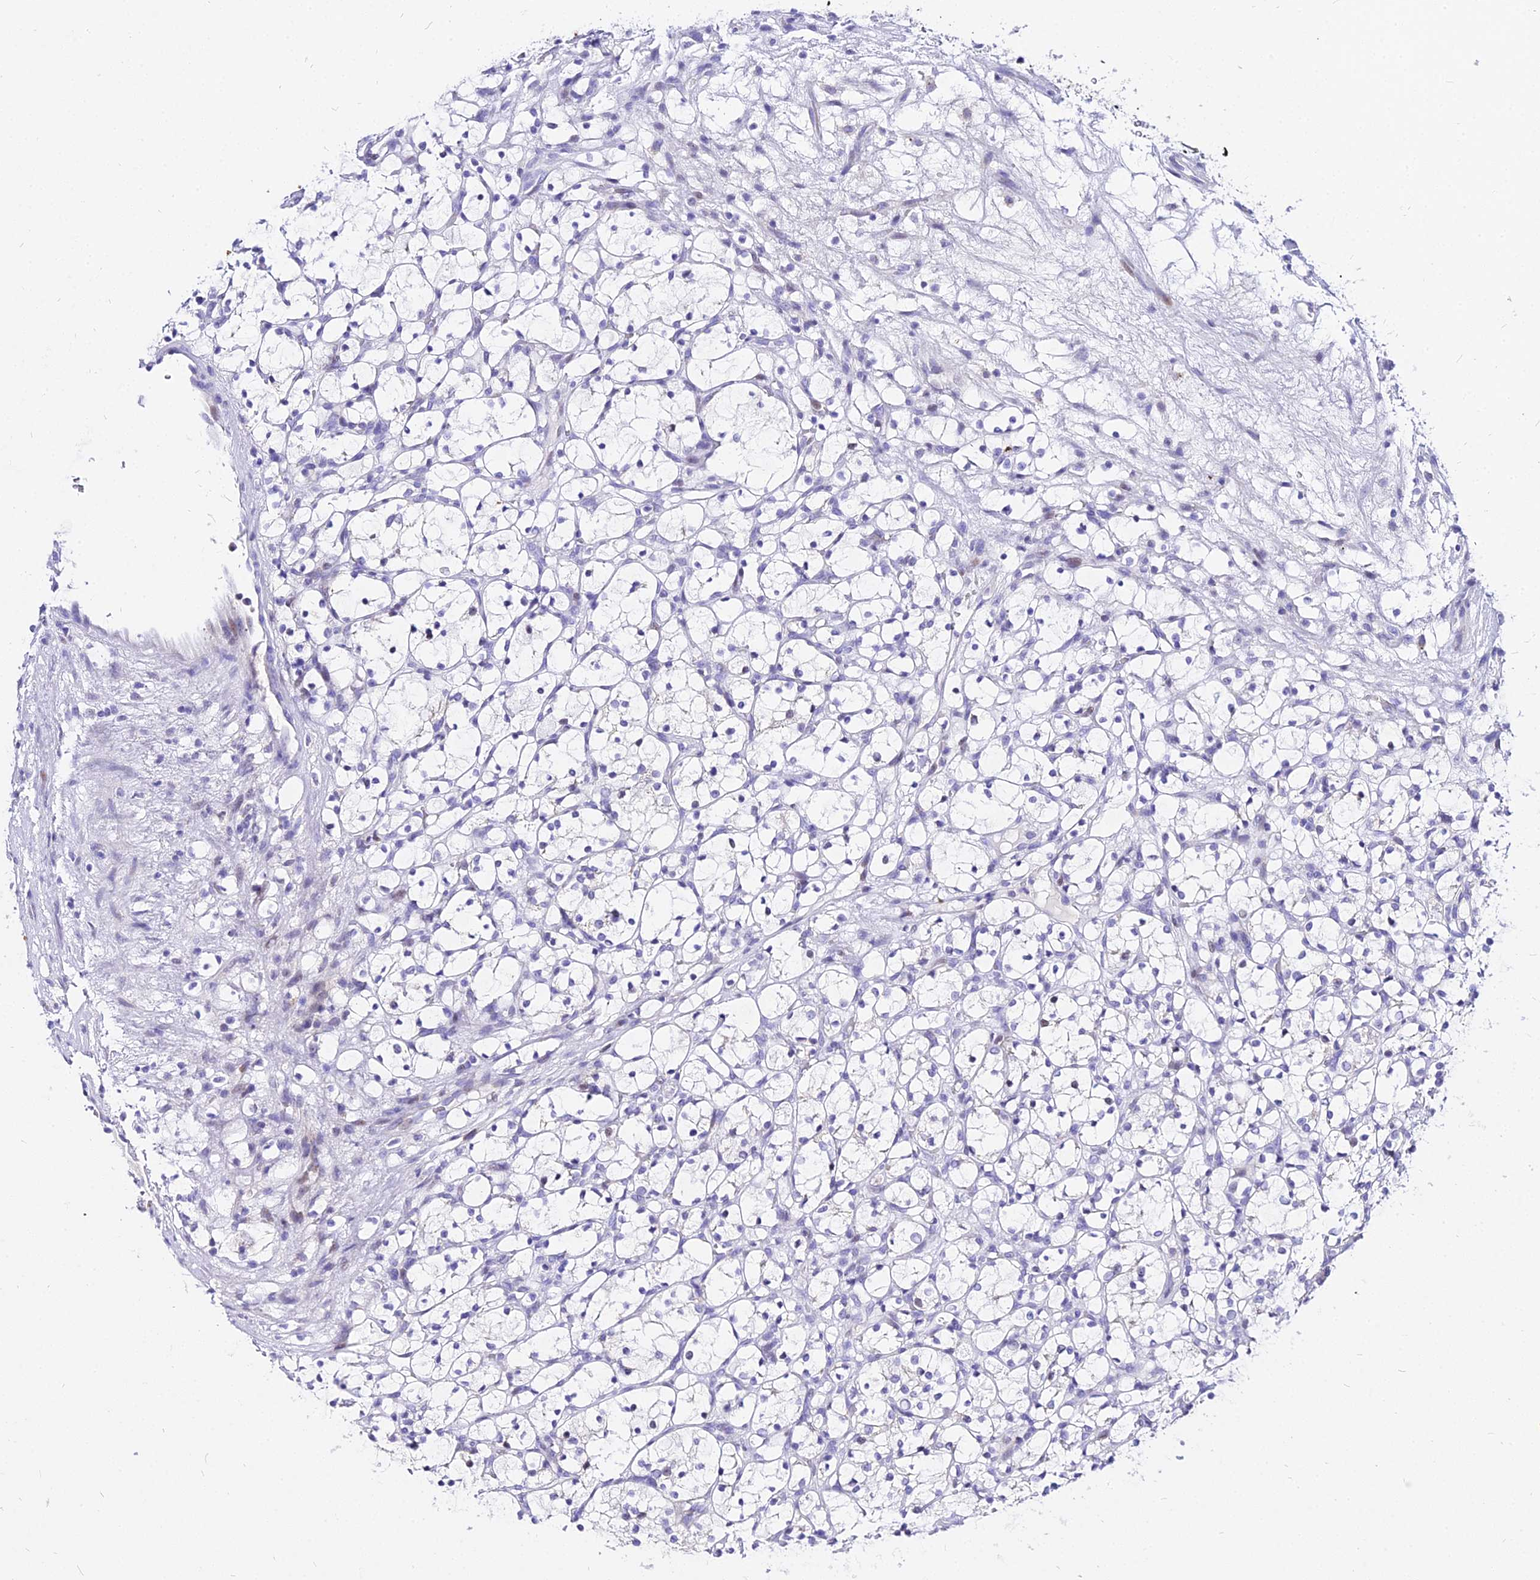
{"staining": {"intensity": "negative", "quantity": "none", "location": "none"}, "tissue": "renal cancer", "cell_type": "Tumor cells", "image_type": "cancer", "snomed": [{"axis": "morphology", "description": "Adenocarcinoma, NOS"}, {"axis": "topography", "description": "Kidney"}], "caption": "Renal adenocarcinoma stained for a protein using immunohistochemistry (IHC) shows no expression tumor cells.", "gene": "CARD18", "patient": {"sex": "female", "age": 69}}